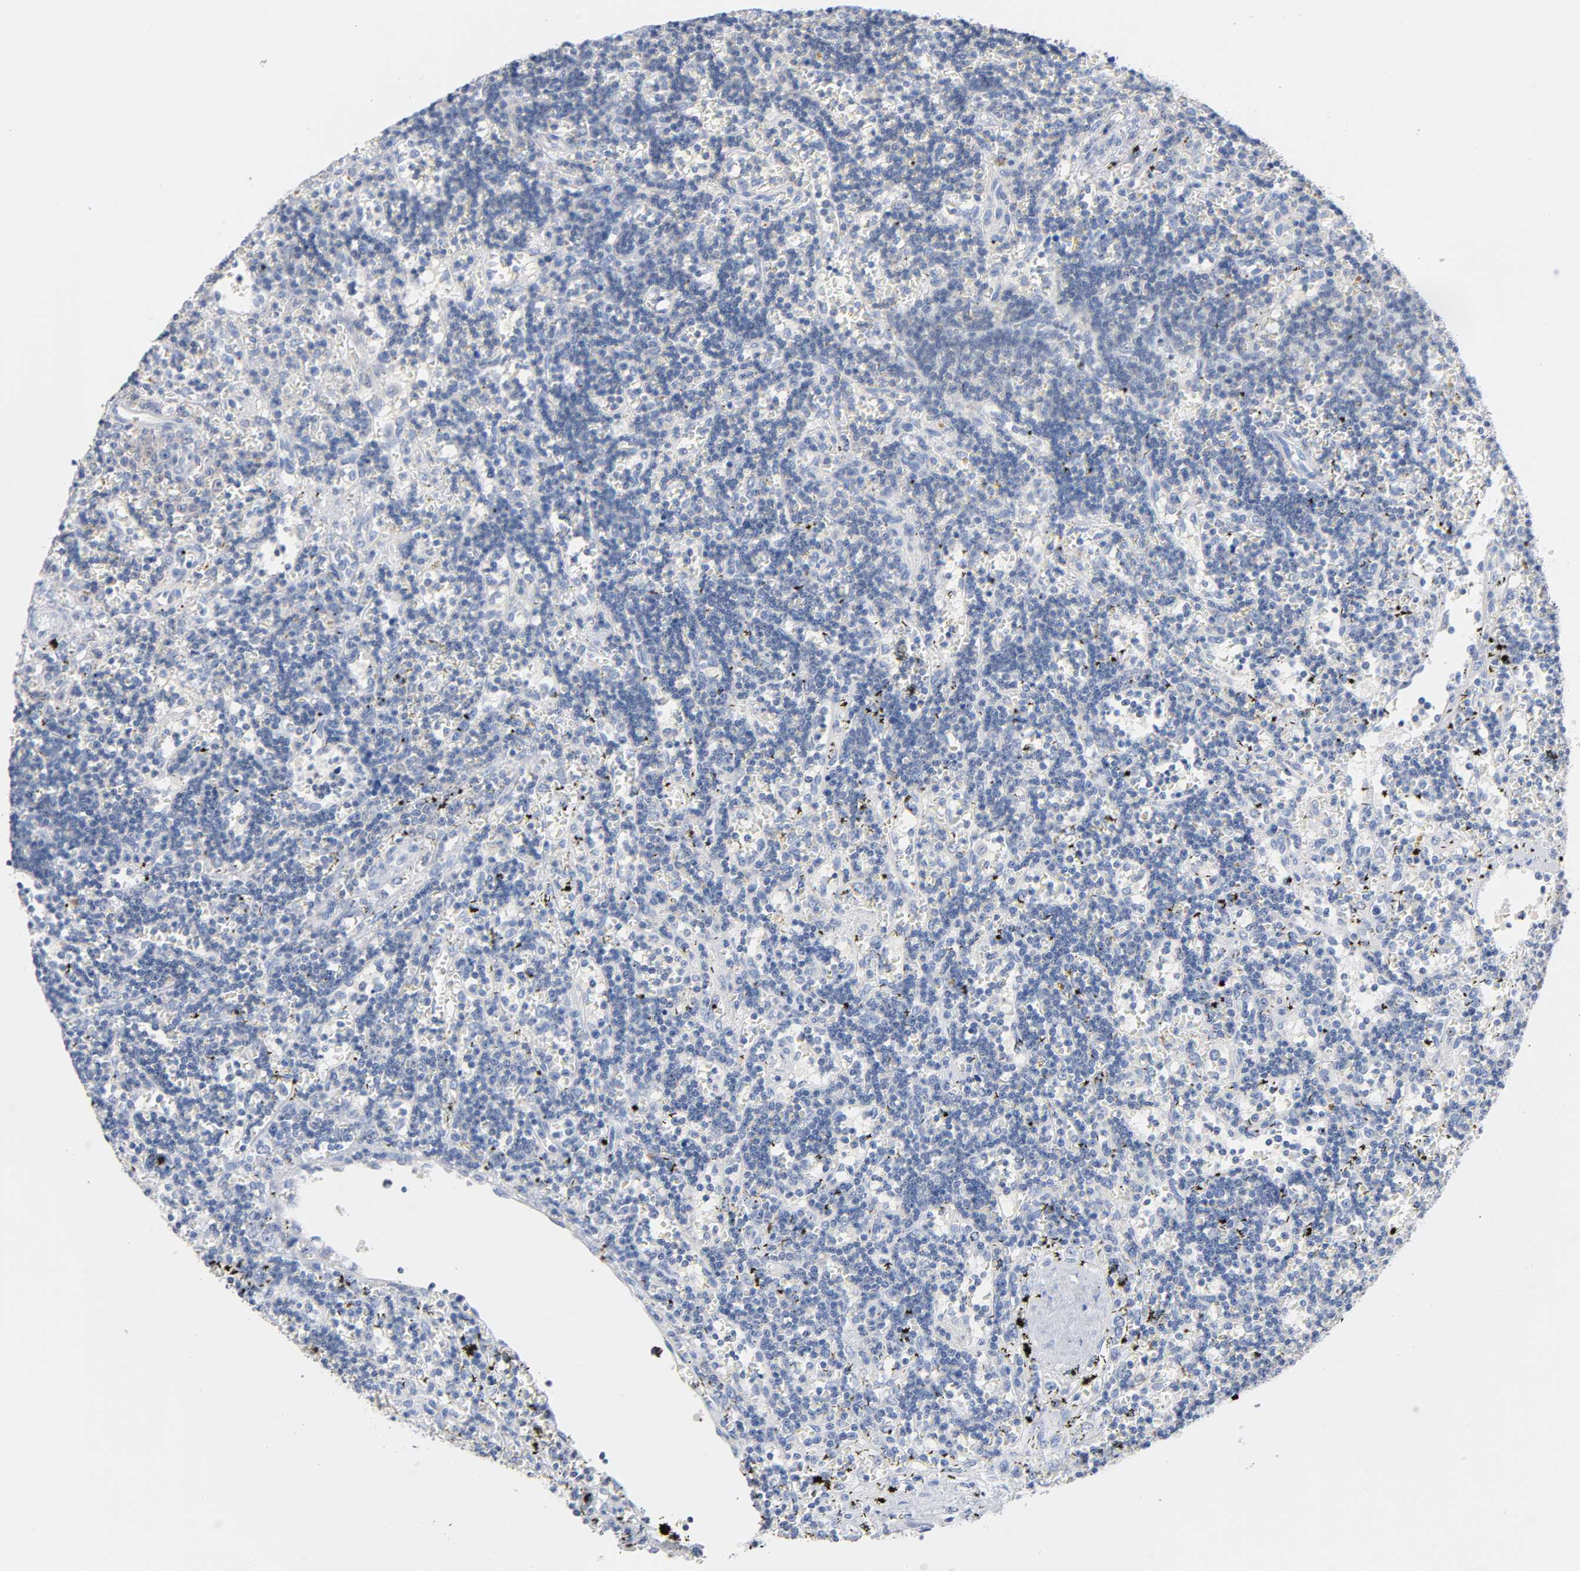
{"staining": {"intensity": "negative", "quantity": "none", "location": "none"}, "tissue": "lymphoma", "cell_type": "Tumor cells", "image_type": "cancer", "snomed": [{"axis": "morphology", "description": "Malignant lymphoma, non-Hodgkin's type, Low grade"}, {"axis": "topography", "description": "Spleen"}], "caption": "DAB immunohistochemical staining of human lymphoma displays no significant expression in tumor cells.", "gene": "MALT1", "patient": {"sex": "male", "age": 60}}